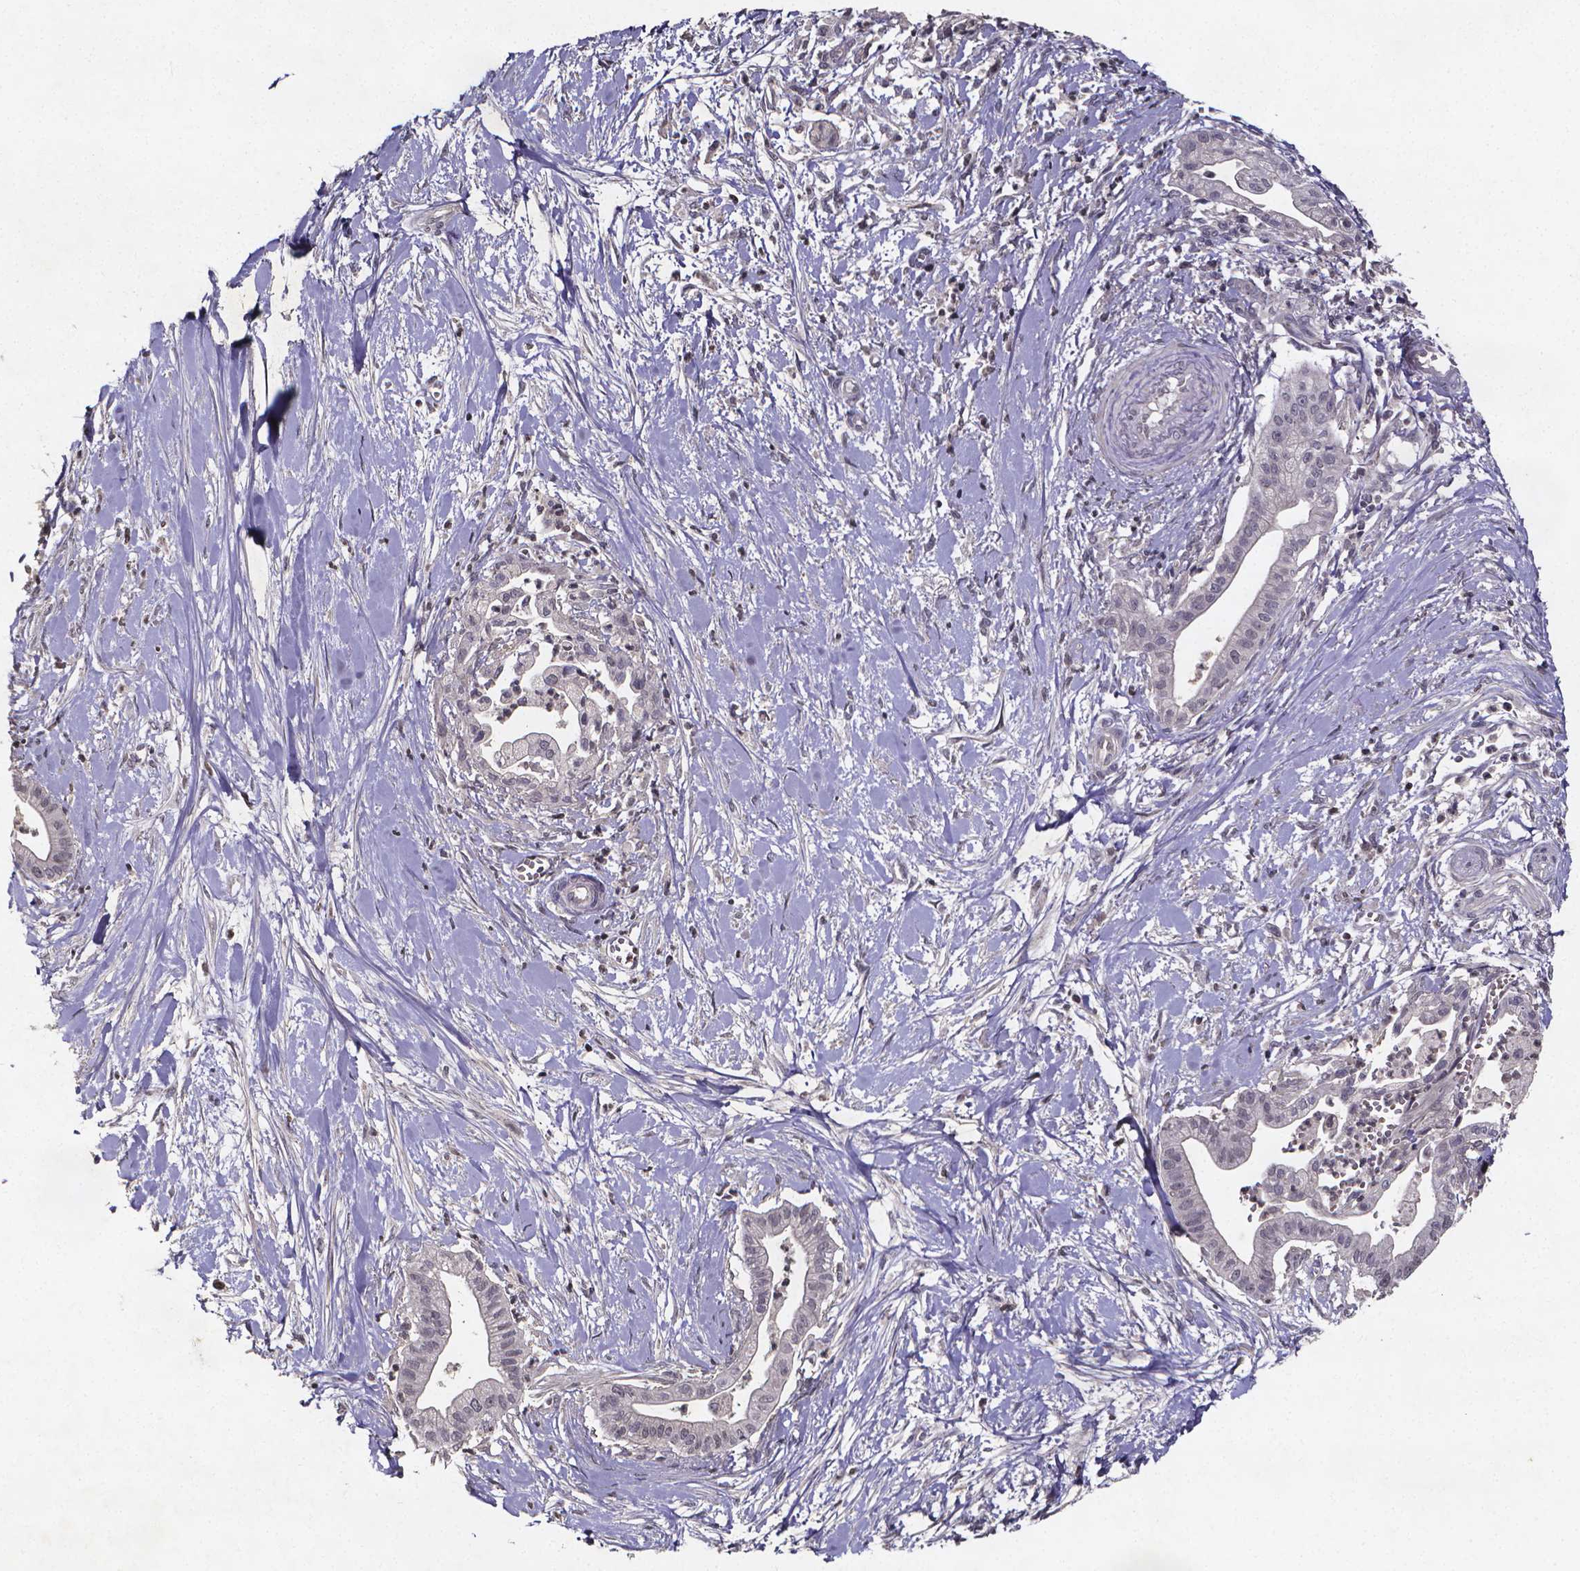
{"staining": {"intensity": "negative", "quantity": "none", "location": "none"}, "tissue": "pancreatic cancer", "cell_type": "Tumor cells", "image_type": "cancer", "snomed": [{"axis": "morphology", "description": "Normal tissue, NOS"}, {"axis": "morphology", "description": "Adenocarcinoma, NOS"}, {"axis": "topography", "description": "Lymph node"}, {"axis": "topography", "description": "Pancreas"}], "caption": "This is an immunohistochemistry (IHC) micrograph of human pancreatic cancer. There is no expression in tumor cells.", "gene": "TP73", "patient": {"sex": "female", "age": 58}}